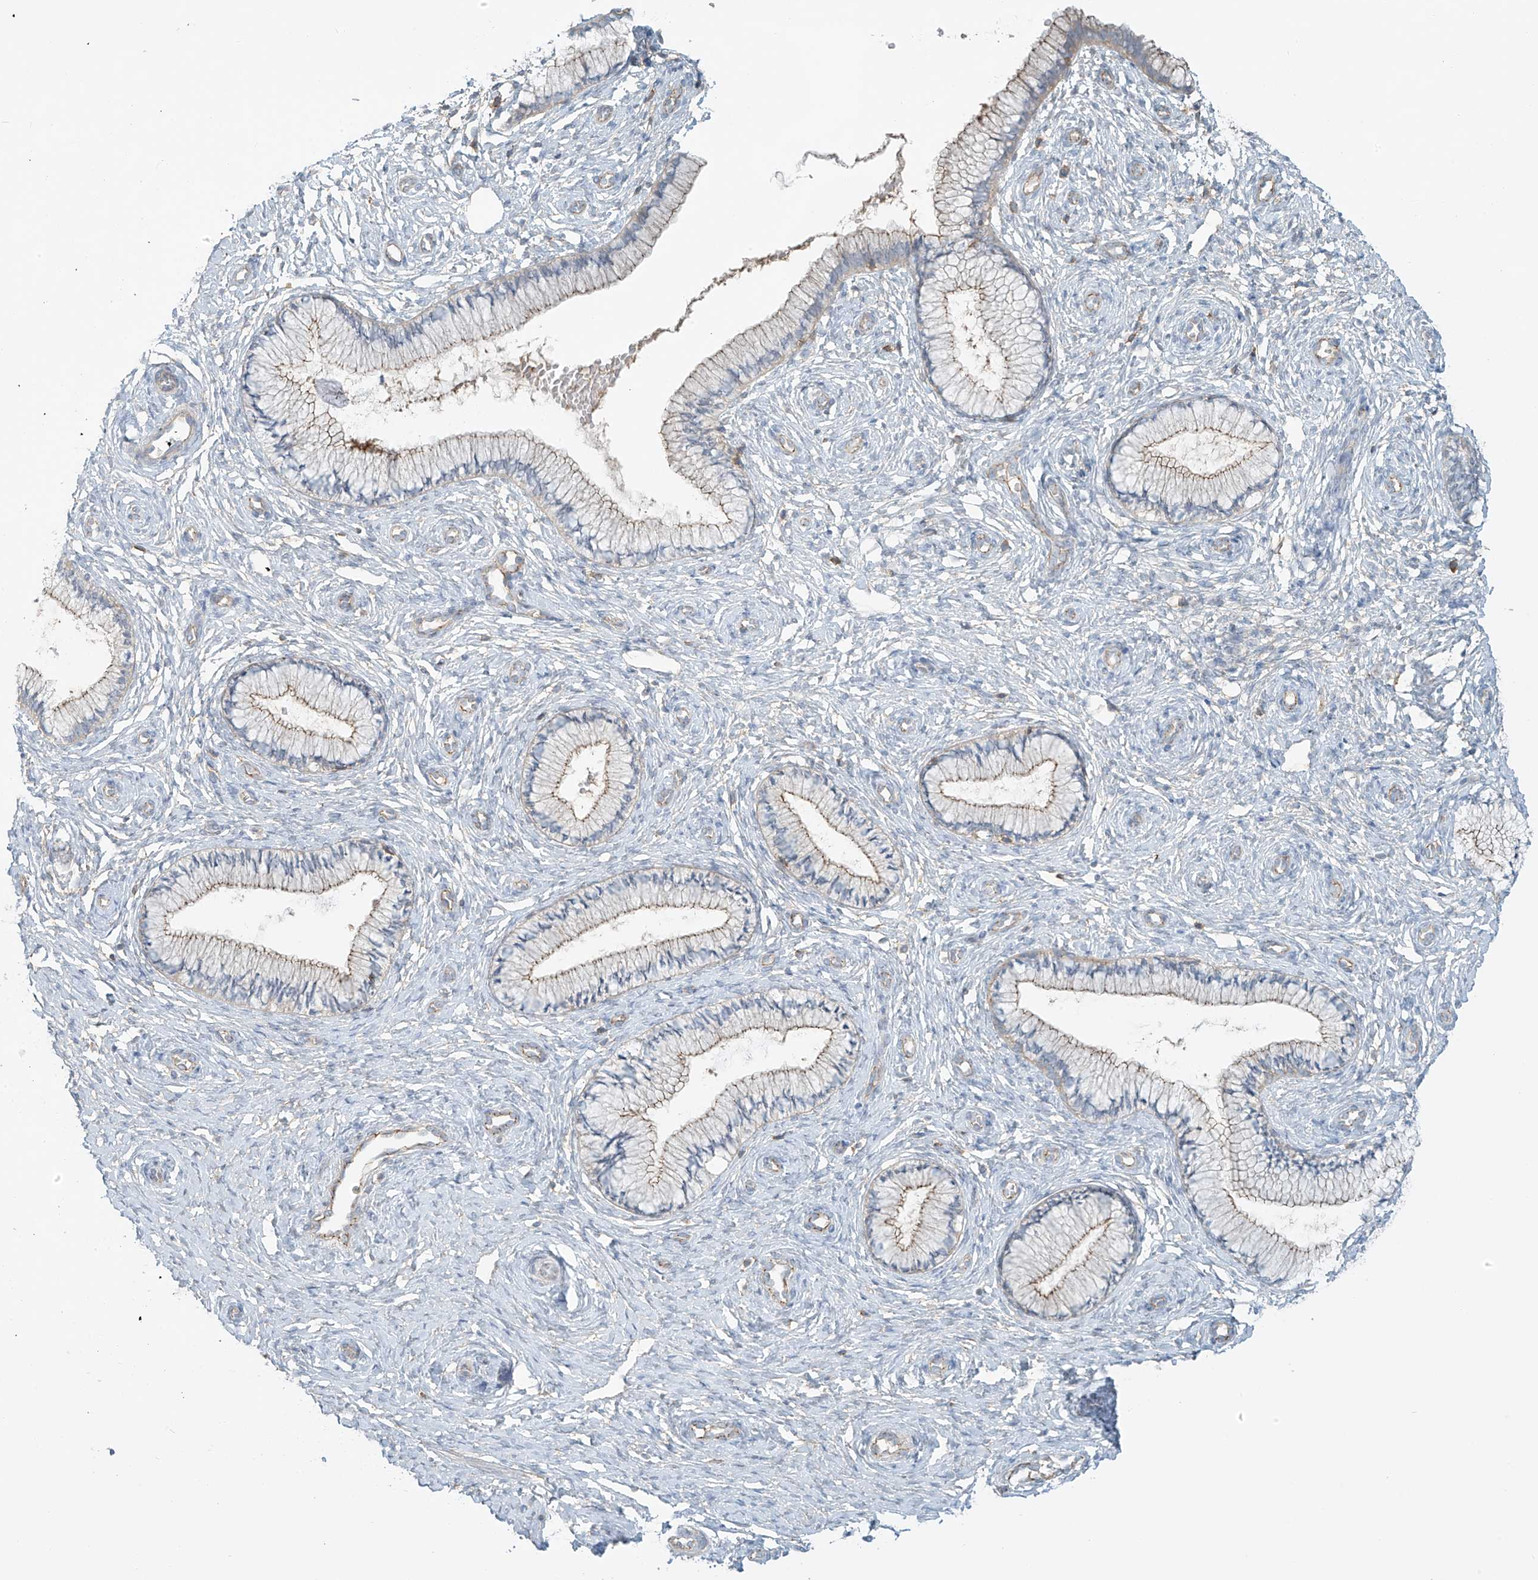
{"staining": {"intensity": "weak", "quantity": "25%-75%", "location": "cytoplasmic/membranous"}, "tissue": "cervix", "cell_type": "Glandular cells", "image_type": "normal", "snomed": [{"axis": "morphology", "description": "Normal tissue, NOS"}, {"axis": "topography", "description": "Cervix"}], "caption": "The micrograph exhibits a brown stain indicating the presence of a protein in the cytoplasmic/membranous of glandular cells in cervix. The protein is stained brown, and the nuclei are stained in blue (DAB IHC with brightfield microscopy, high magnification).", "gene": "SLC9A2", "patient": {"sex": "female", "age": 27}}